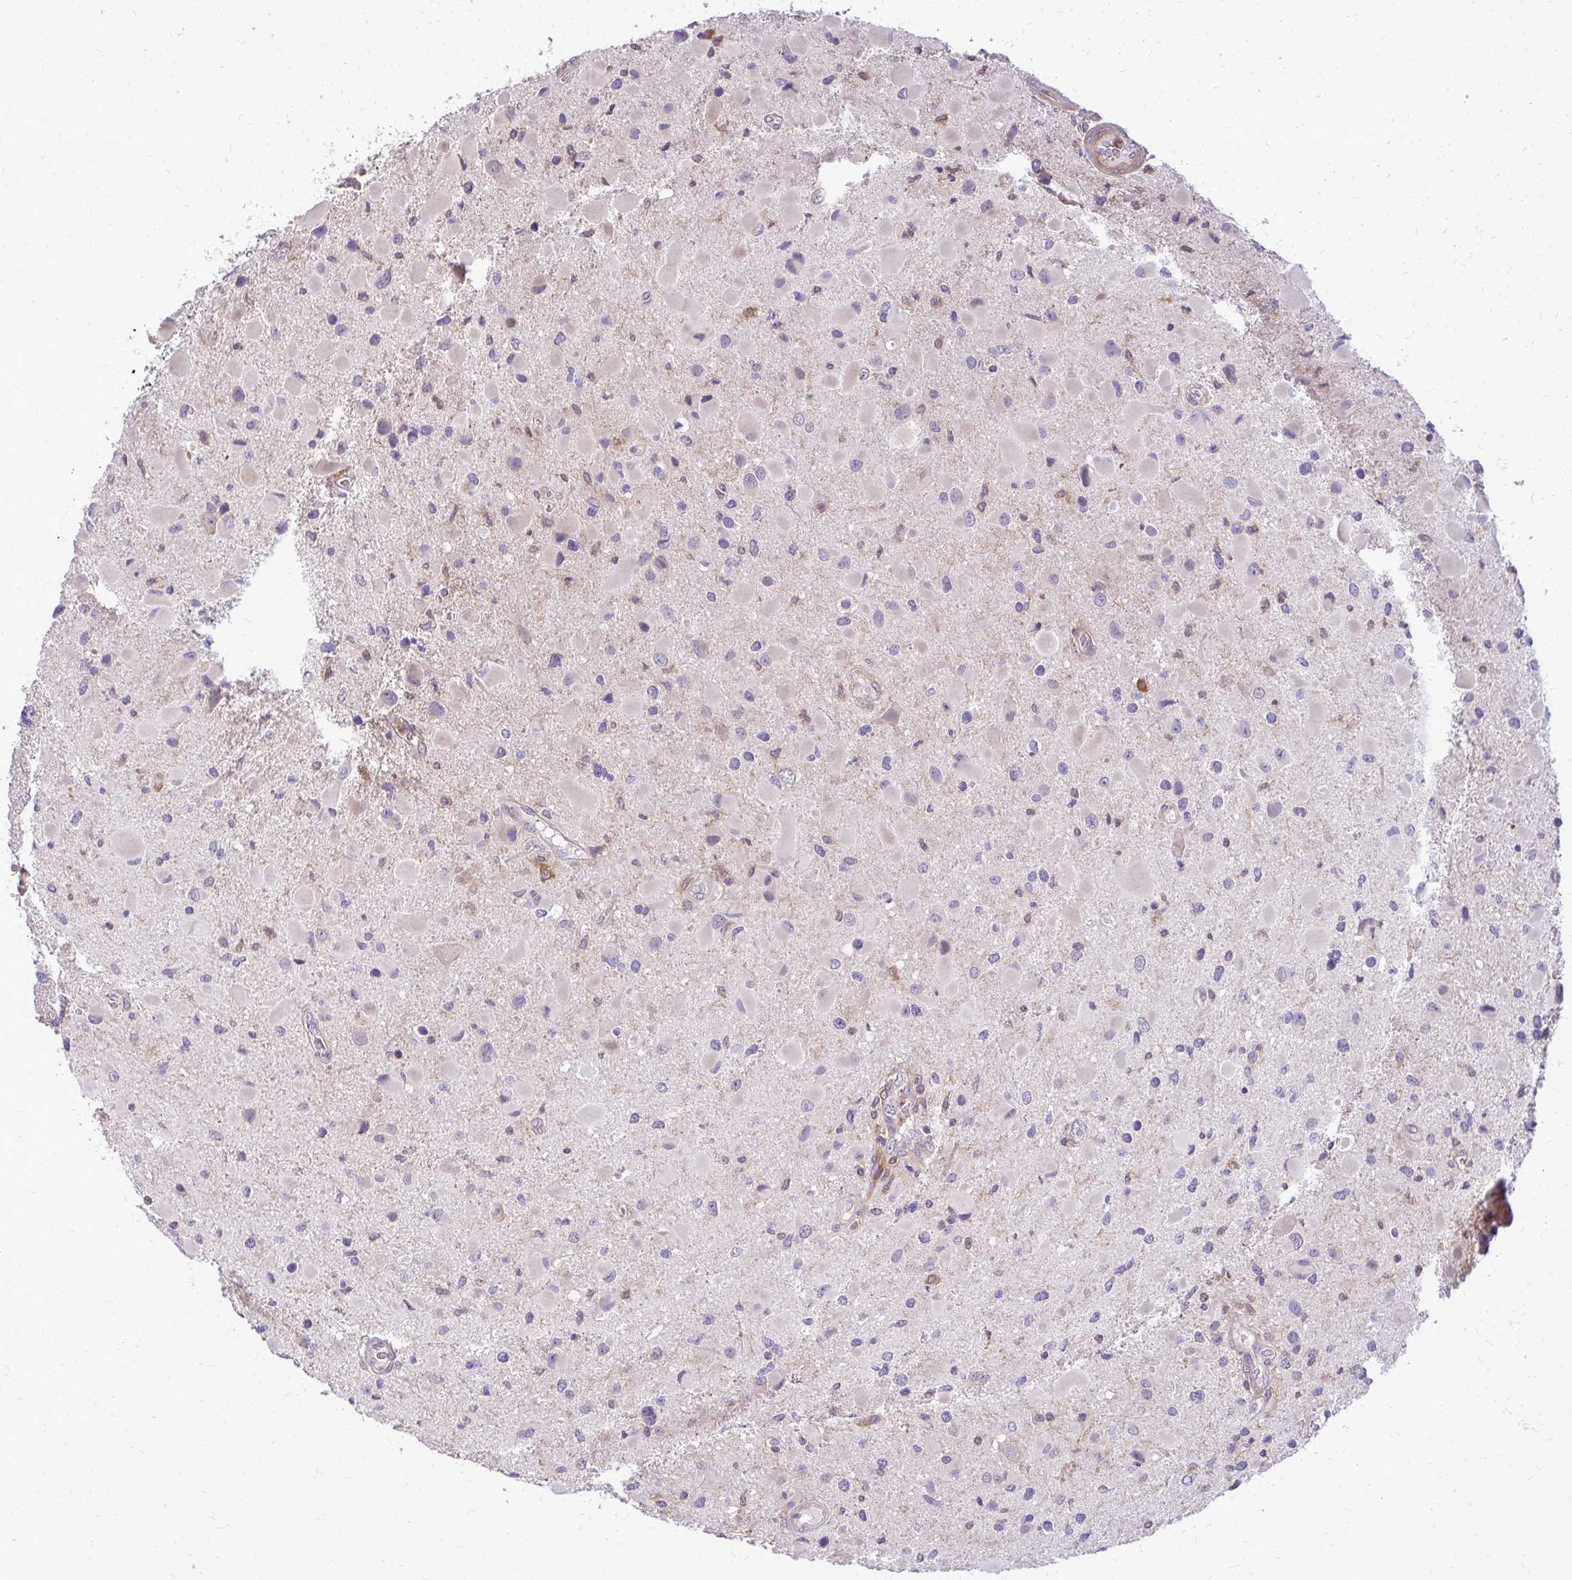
{"staining": {"intensity": "negative", "quantity": "none", "location": "none"}, "tissue": "glioma", "cell_type": "Tumor cells", "image_type": "cancer", "snomed": [{"axis": "morphology", "description": "Glioma, malignant, Low grade"}, {"axis": "topography", "description": "Brain"}], "caption": "Tumor cells are negative for protein expression in human malignant low-grade glioma.", "gene": "OXNAD1", "patient": {"sex": "female", "age": 32}}